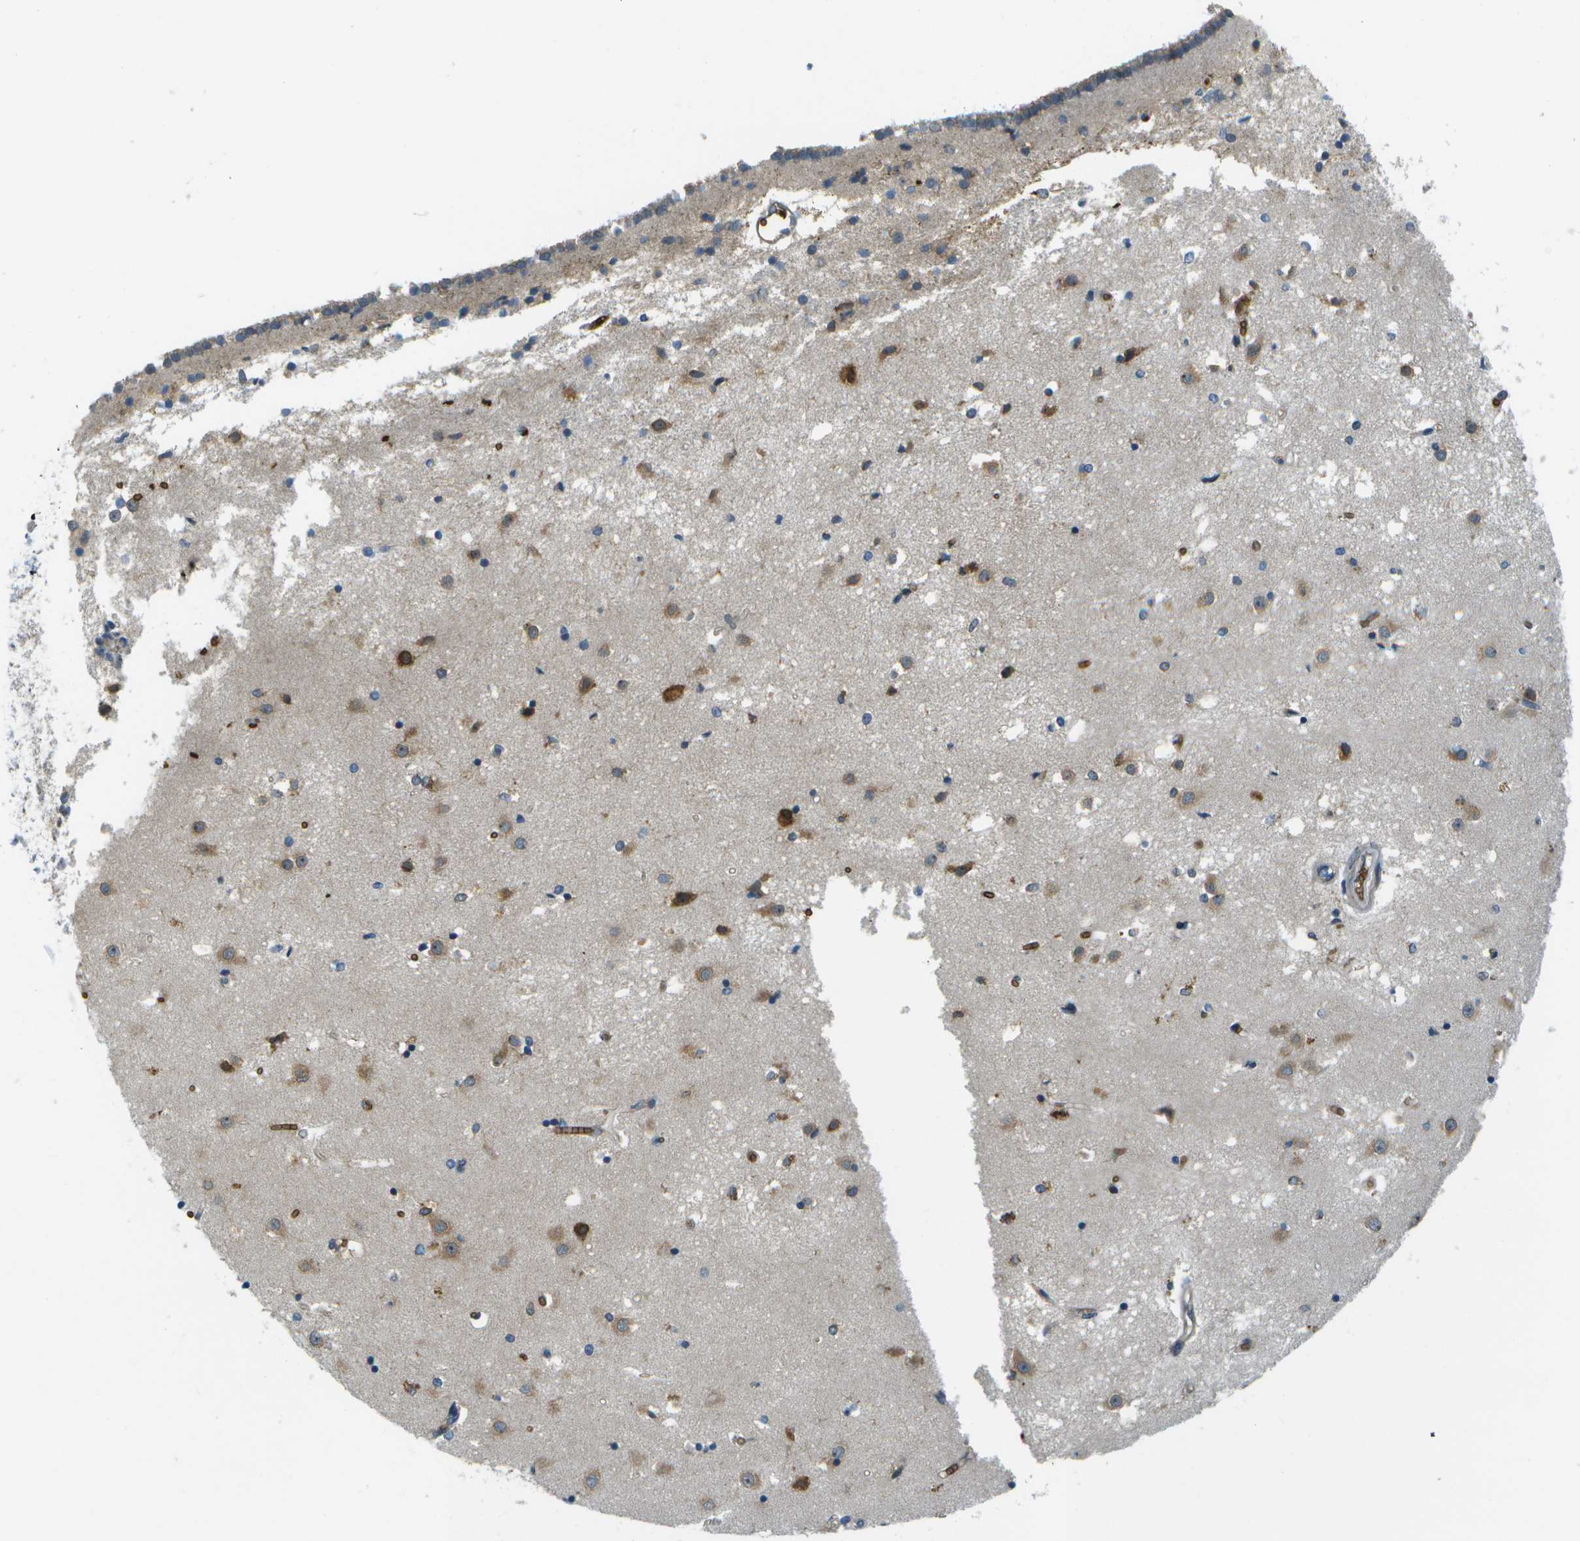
{"staining": {"intensity": "moderate", "quantity": "<25%", "location": "cytoplasmic/membranous"}, "tissue": "caudate", "cell_type": "Glial cells", "image_type": "normal", "snomed": [{"axis": "morphology", "description": "Normal tissue, NOS"}, {"axis": "topography", "description": "Lateral ventricle wall"}], "caption": "Moderate cytoplasmic/membranous protein expression is appreciated in approximately <25% of glial cells in caudate. (Brightfield microscopy of DAB IHC at high magnification).", "gene": "CTIF", "patient": {"sex": "male", "age": 45}}